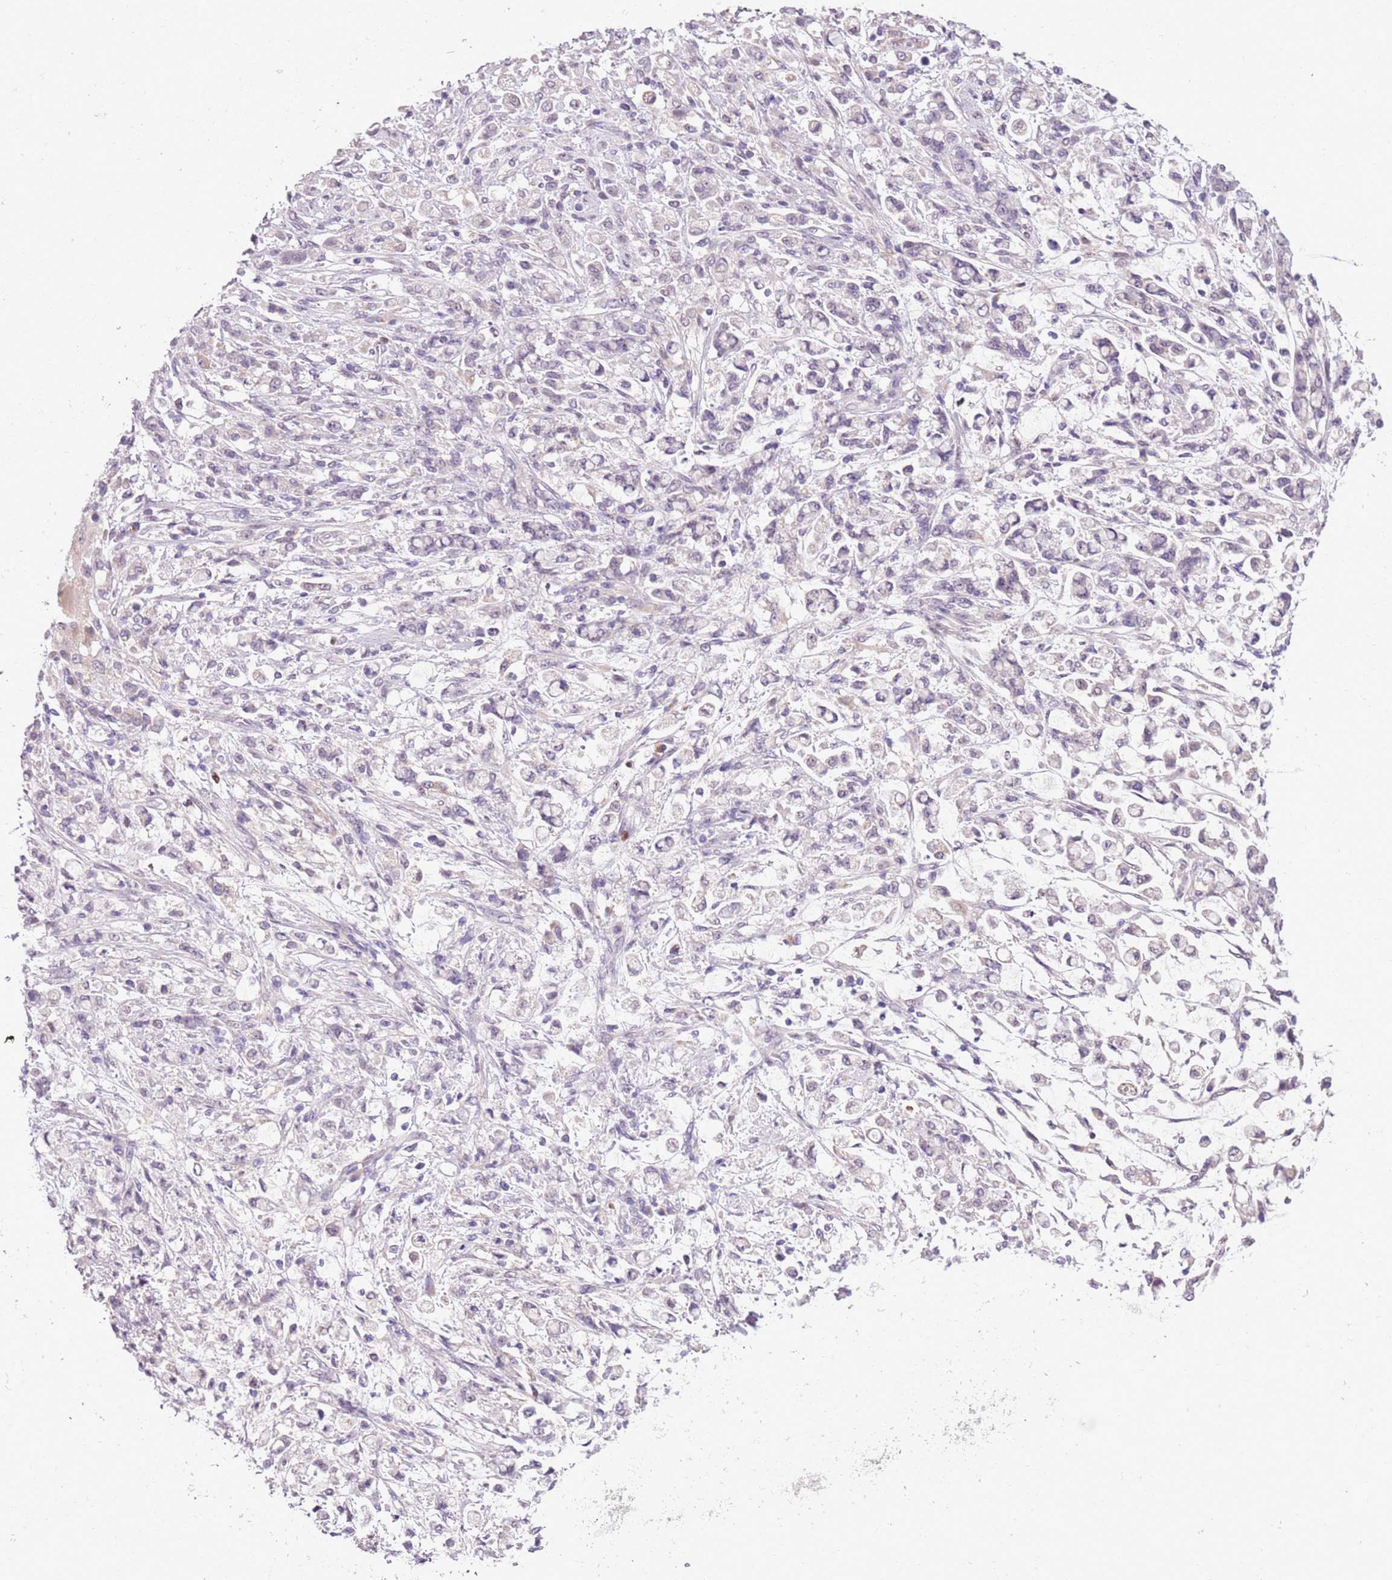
{"staining": {"intensity": "negative", "quantity": "none", "location": "none"}, "tissue": "stomach cancer", "cell_type": "Tumor cells", "image_type": "cancer", "snomed": [{"axis": "morphology", "description": "Adenocarcinoma, NOS"}, {"axis": "topography", "description": "Stomach"}], "caption": "The photomicrograph demonstrates no significant expression in tumor cells of adenocarcinoma (stomach). (Brightfield microscopy of DAB IHC at high magnification).", "gene": "ADCY7", "patient": {"sex": "female", "age": 60}}